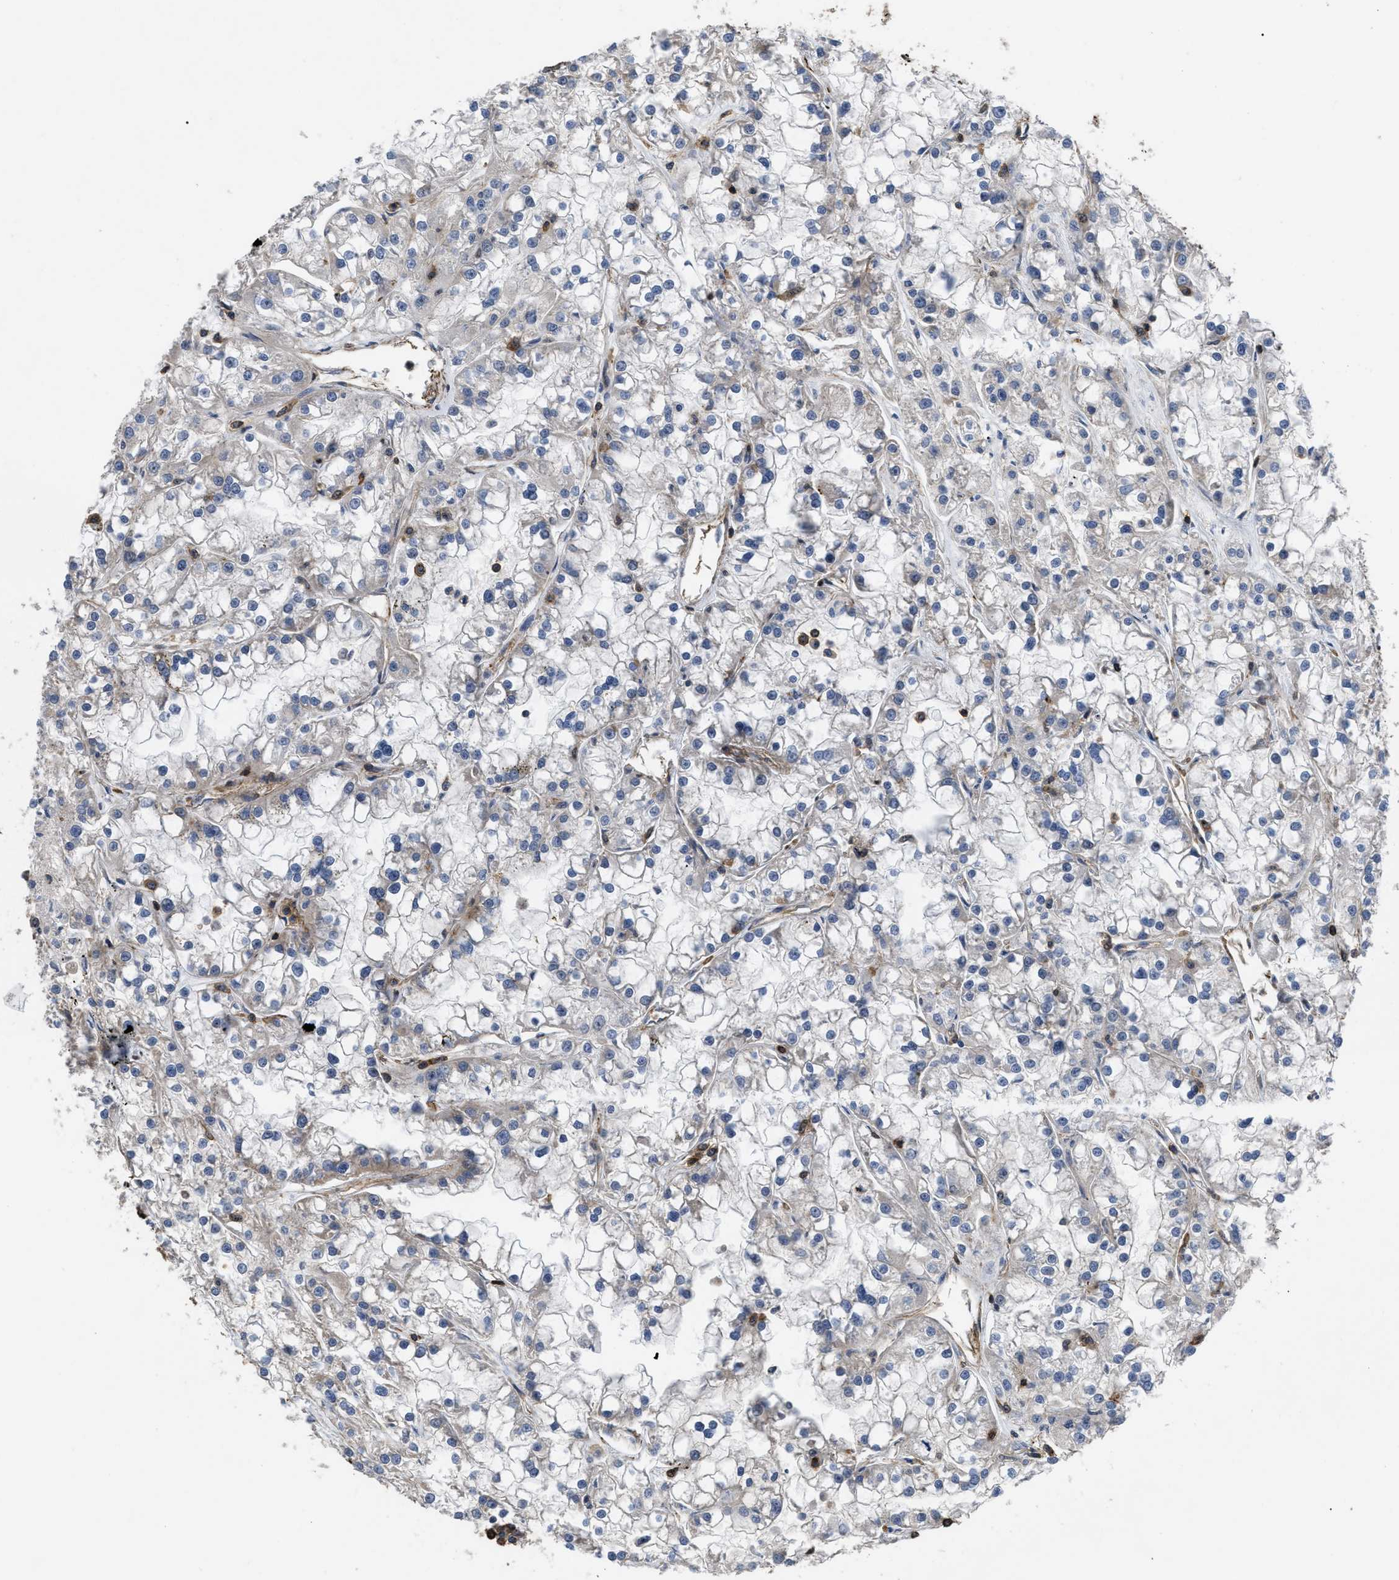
{"staining": {"intensity": "negative", "quantity": "none", "location": "none"}, "tissue": "renal cancer", "cell_type": "Tumor cells", "image_type": "cancer", "snomed": [{"axis": "morphology", "description": "Adenocarcinoma, NOS"}, {"axis": "topography", "description": "Kidney"}], "caption": "IHC histopathology image of neoplastic tissue: human renal cancer stained with DAB (3,3'-diaminobenzidine) displays no significant protein staining in tumor cells. The staining is performed using DAB (3,3'-diaminobenzidine) brown chromogen with nuclei counter-stained in using hematoxylin.", "gene": "SCUBE2", "patient": {"sex": "female", "age": 52}}